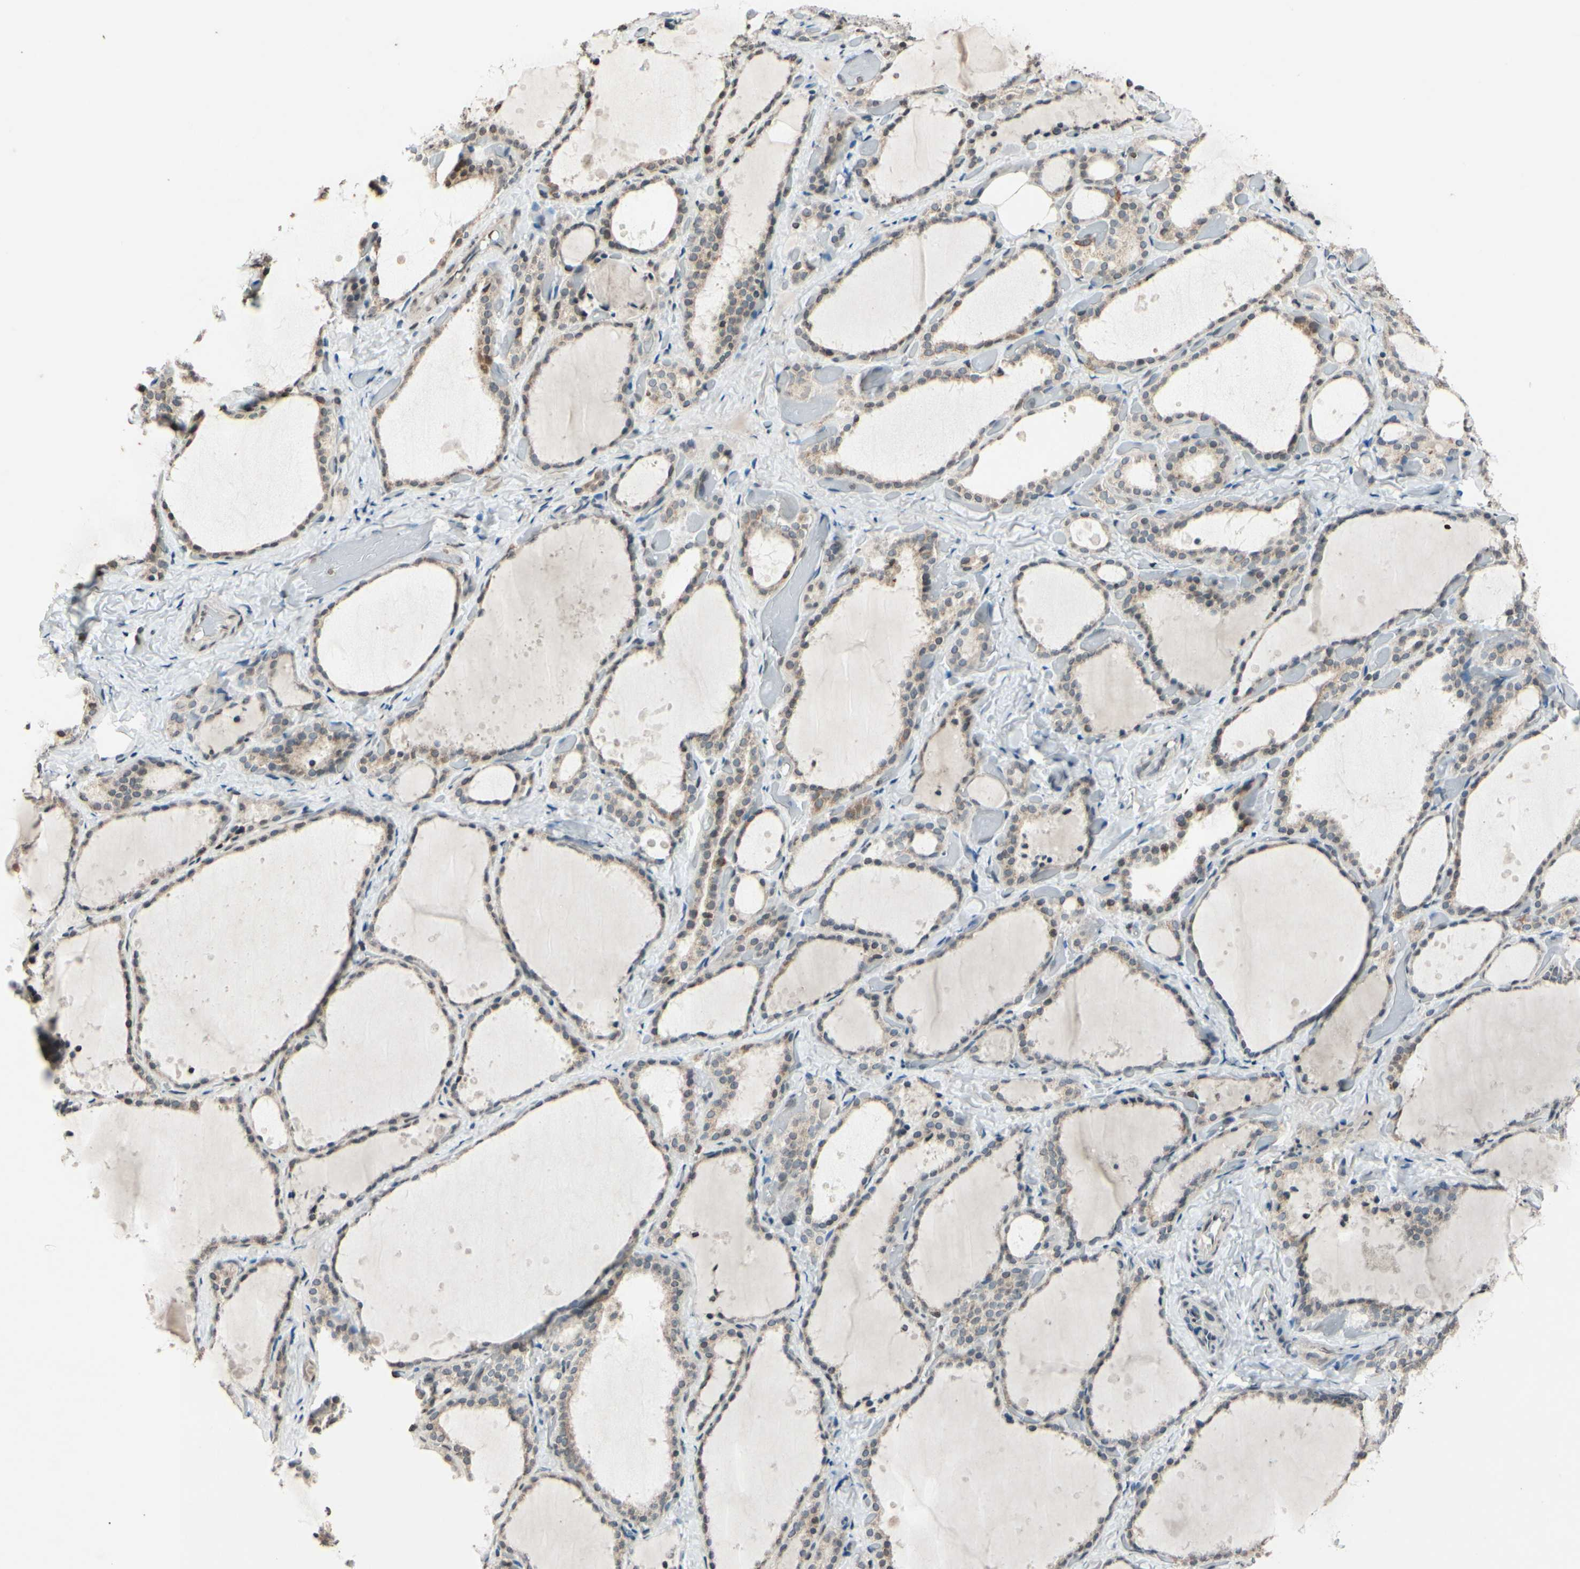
{"staining": {"intensity": "weak", "quantity": ">75%", "location": "cytoplasmic/membranous"}, "tissue": "thyroid gland", "cell_type": "Glandular cells", "image_type": "normal", "snomed": [{"axis": "morphology", "description": "Normal tissue, NOS"}, {"axis": "topography", "description": "Thyroid gland"}], "caption": "This image demonstrates IHC staining of unremarkable thyroid gland, with low weak cytoplasmic/membranous staining in about >75% of glandular cells.", "gene": "CLDN11", "patient": {"sex": "female", "age": 44}}